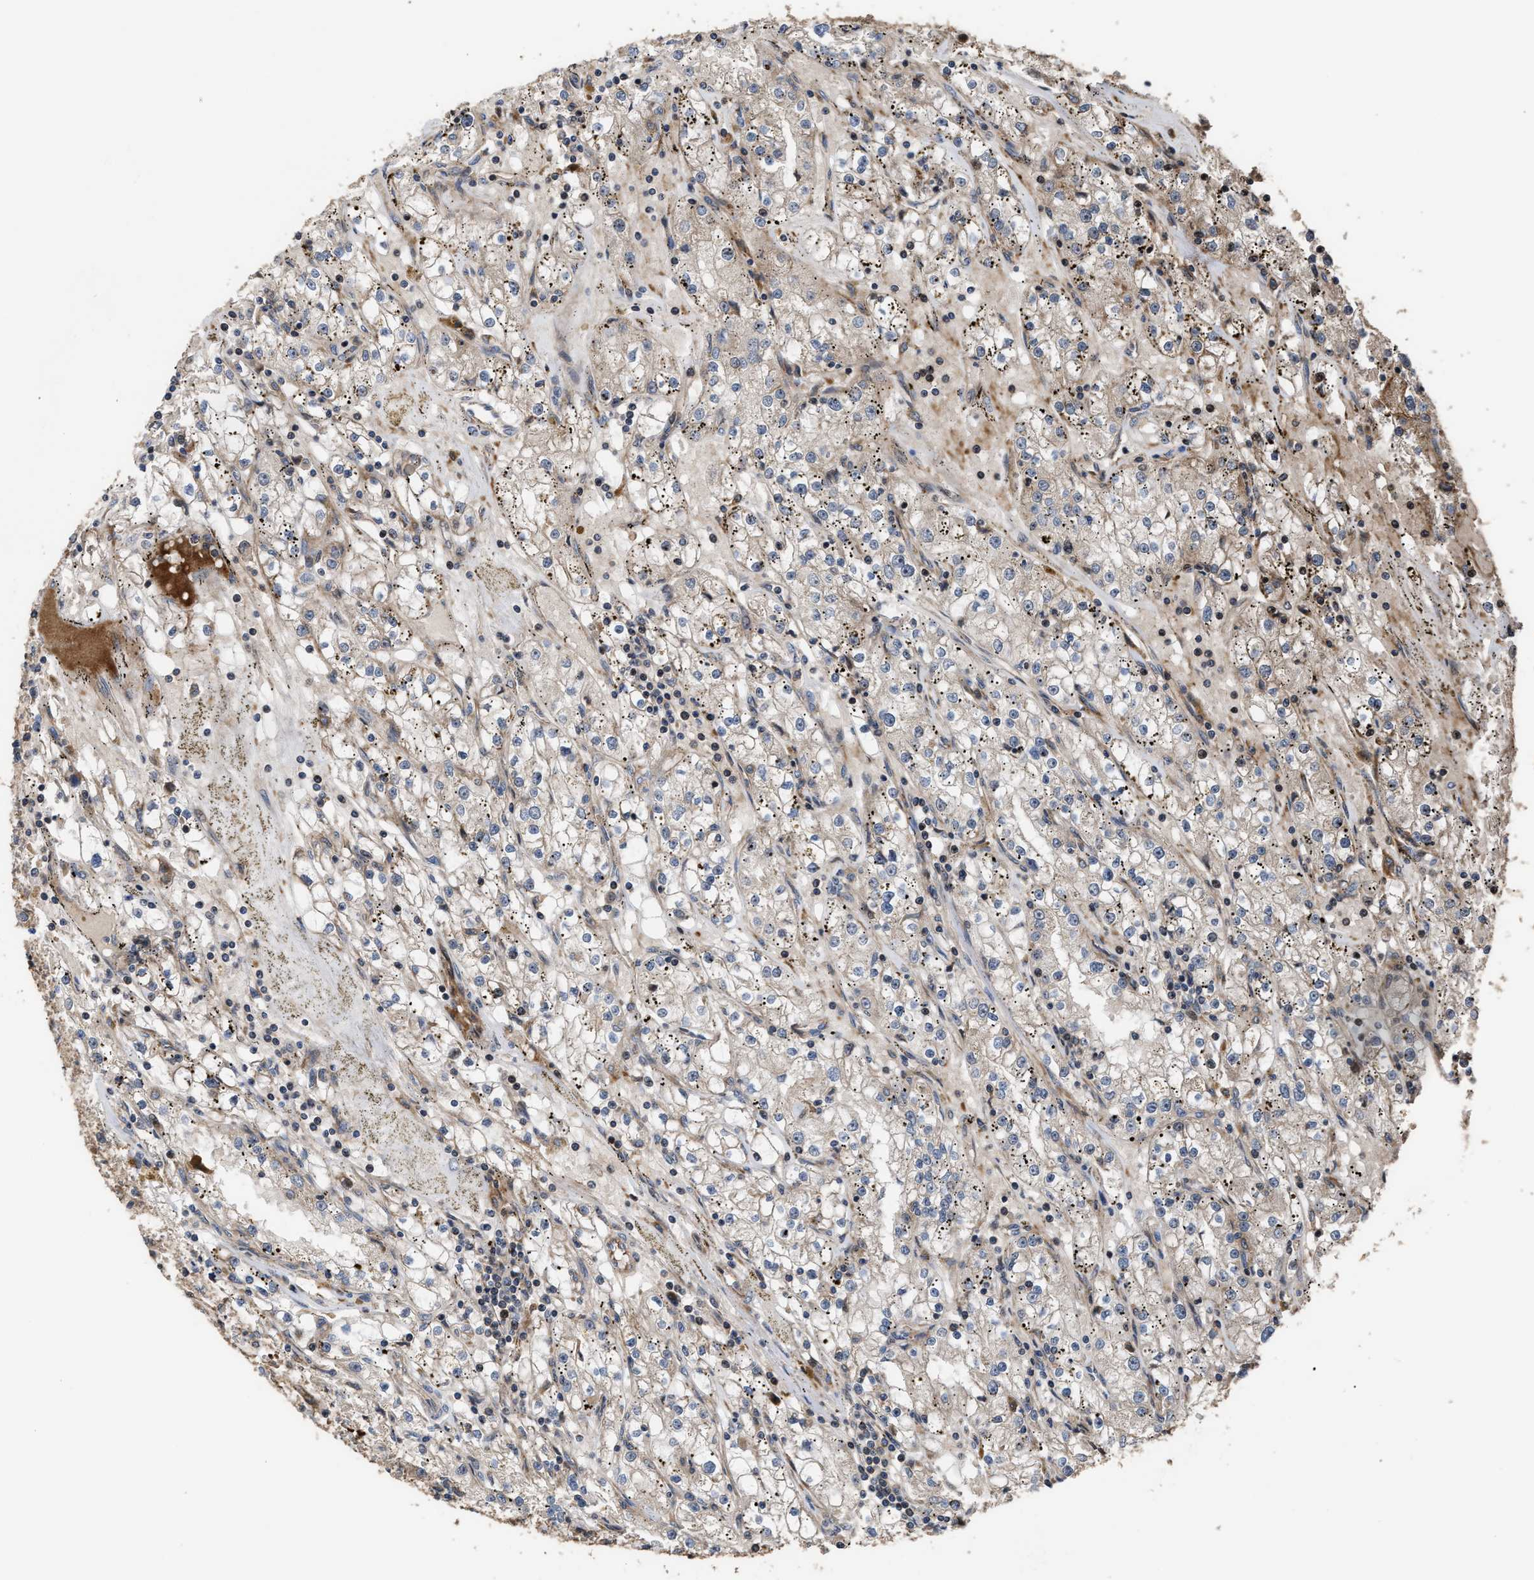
{"staining": {"intensity": "negative", "quantity": "none", "location": "none"}, "tissue": "renal cancer", "cell_type": "Tumor cells", "image_type": "cancer", "snomed": [{"axis": "morphology", "description": "Adenocarcinoma, NOS"}, {"axis": "topography", "description": "Kidney"}], "caption": "Immunohistochemical staining of human renal cancer (adenocarcinoma) displays no significant expression in tumor cells.", "gene": "STAU1", "patient": {"sex": "male", "age": 56}}